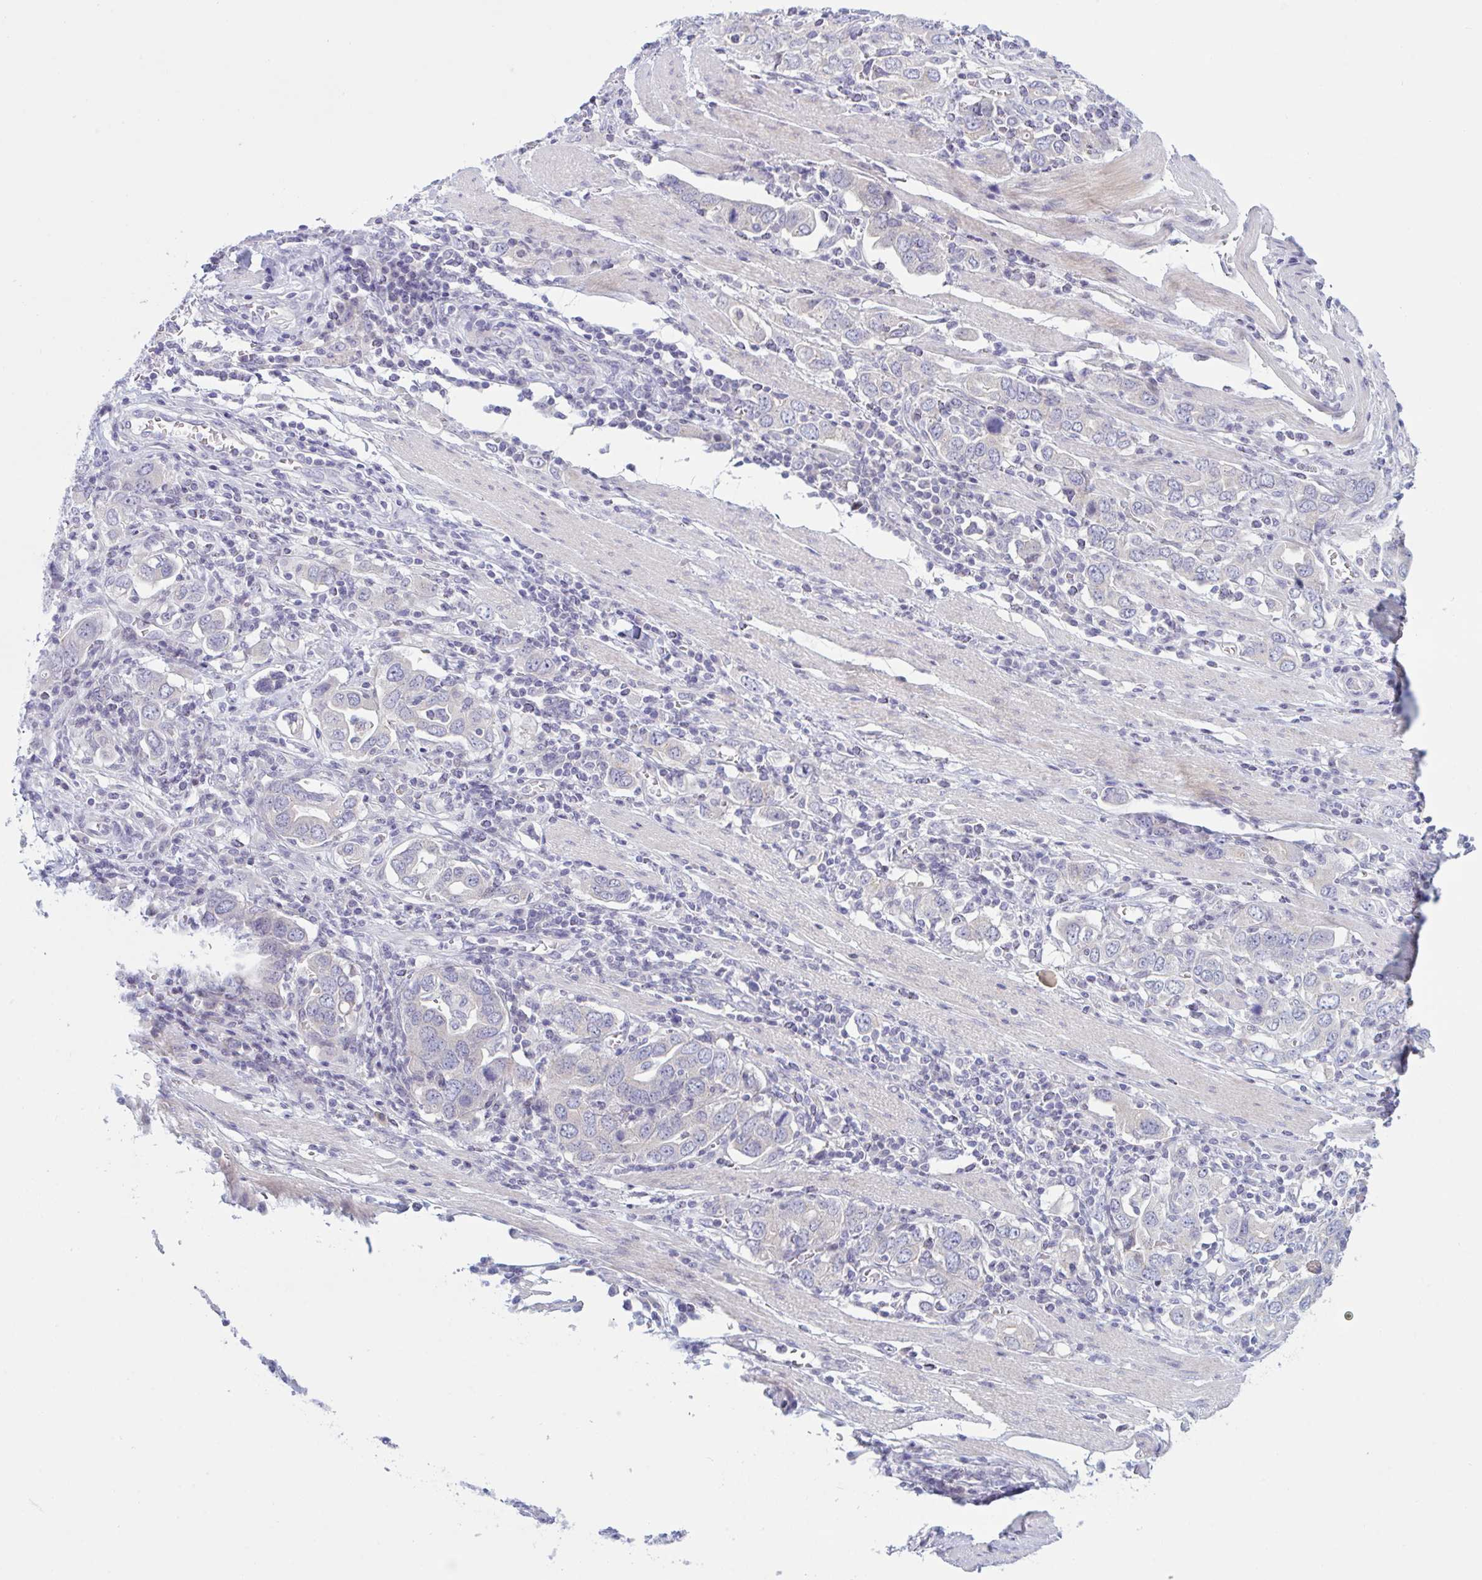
{"staining": {"intensity": "negative", "quantity": "none", "location": "none"}, "tissue": "stomach cancer", "cell_type": "Tumor cells", "image_type": "cancer", "snomed": [{"axis": "morphology", "description": "Adenocarcinoma, NOS"}, {"axis": "topography", "description": "Stomach, upper"}, {"axis": "topography", "description": "Stomach"}], "caption": "A high-resolution micrograph shows IHC staining of stomach adenocarcinoma, which displays no significant staining in tumor cells. (Stains: DAB immunohistochemistry (IHC) with hematoxylin counter stain, Microscopy: brightfield microscopy at high magnification).", "gene": "NAA30", "patient": {"sex": "male", "age": 62}}